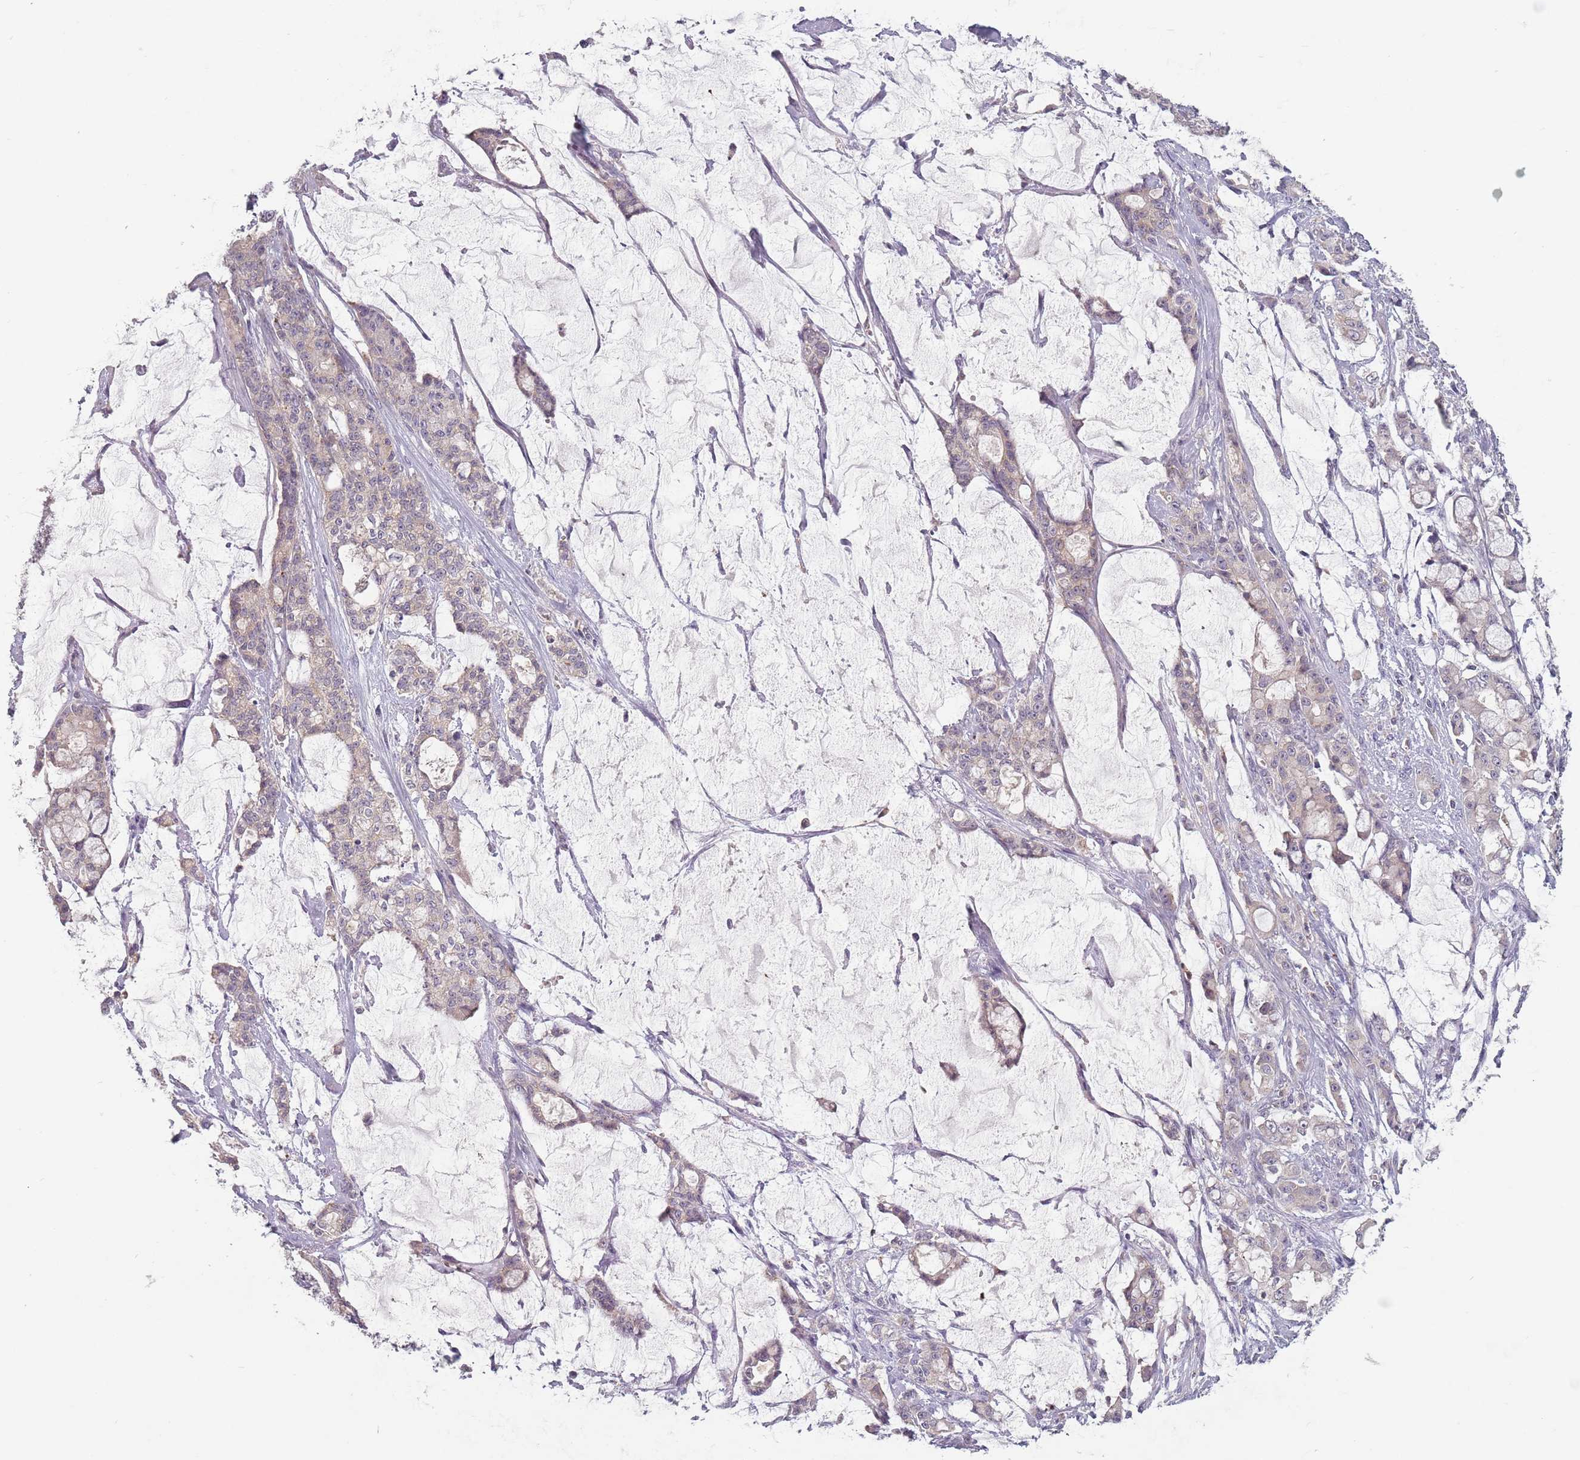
{"staining": {"intensity": "weak", "quantity": "25%-75%", "location": "cytoplasmic/membranous"}, "tissue": "pancreatic cancer", "cell_type": "Tumor cells", "image_type": "cancer", "snomed": [{"axis": "morphology", "description": "Adenocarcinoma, NOS"}, {"axis": "topography", "description": "Pancreas"}], "caption": "Approximately 25%-75% of tumor cells in pancreatic cancer (adenocarcinoma) display weak cytoplasmic/membranous protein staining as visualized by brown immunohistochemical staining.", "gene": "ASB13", "patient": {"sex": "female", "age": 73}}